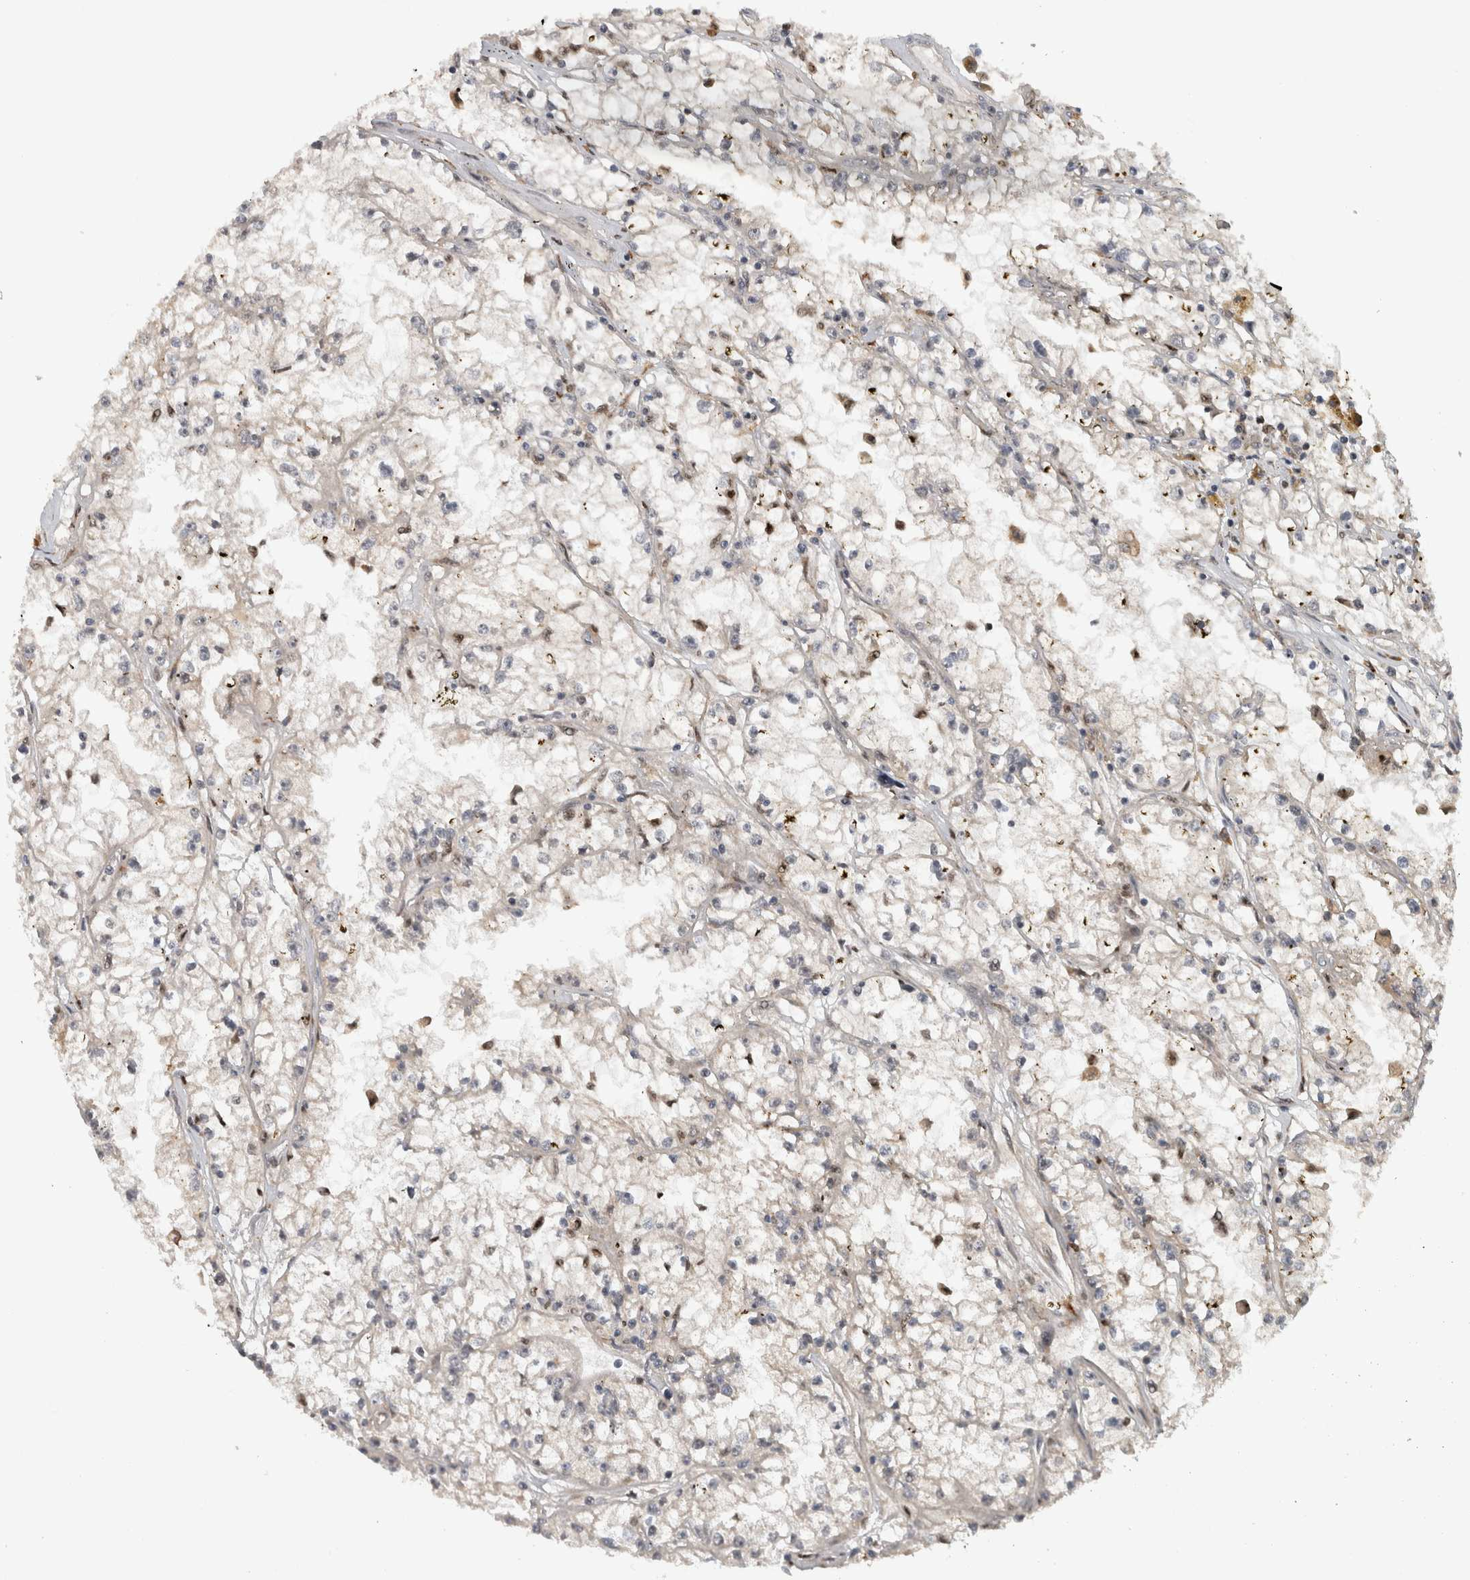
{"staining": {"intensity": "weak", "quantity": "<25%", "location": "cytoplasmic/membranous"}, "tissue": "renal cancer", "cell_type": "Tumor cells", "image_type": "cancer", "snomed": [{"axis": "morphology", "description": "Adenocarcinoma, NOS"}, {"axis": "topography", "description": "Kidney"}], "caption": "The histopathology image demonstrates no significant positivity in tumor cells of renal cancer (adenocarcinoma).", "gene": "INSRR", "patient": {"sex": "male", "age": 56}}